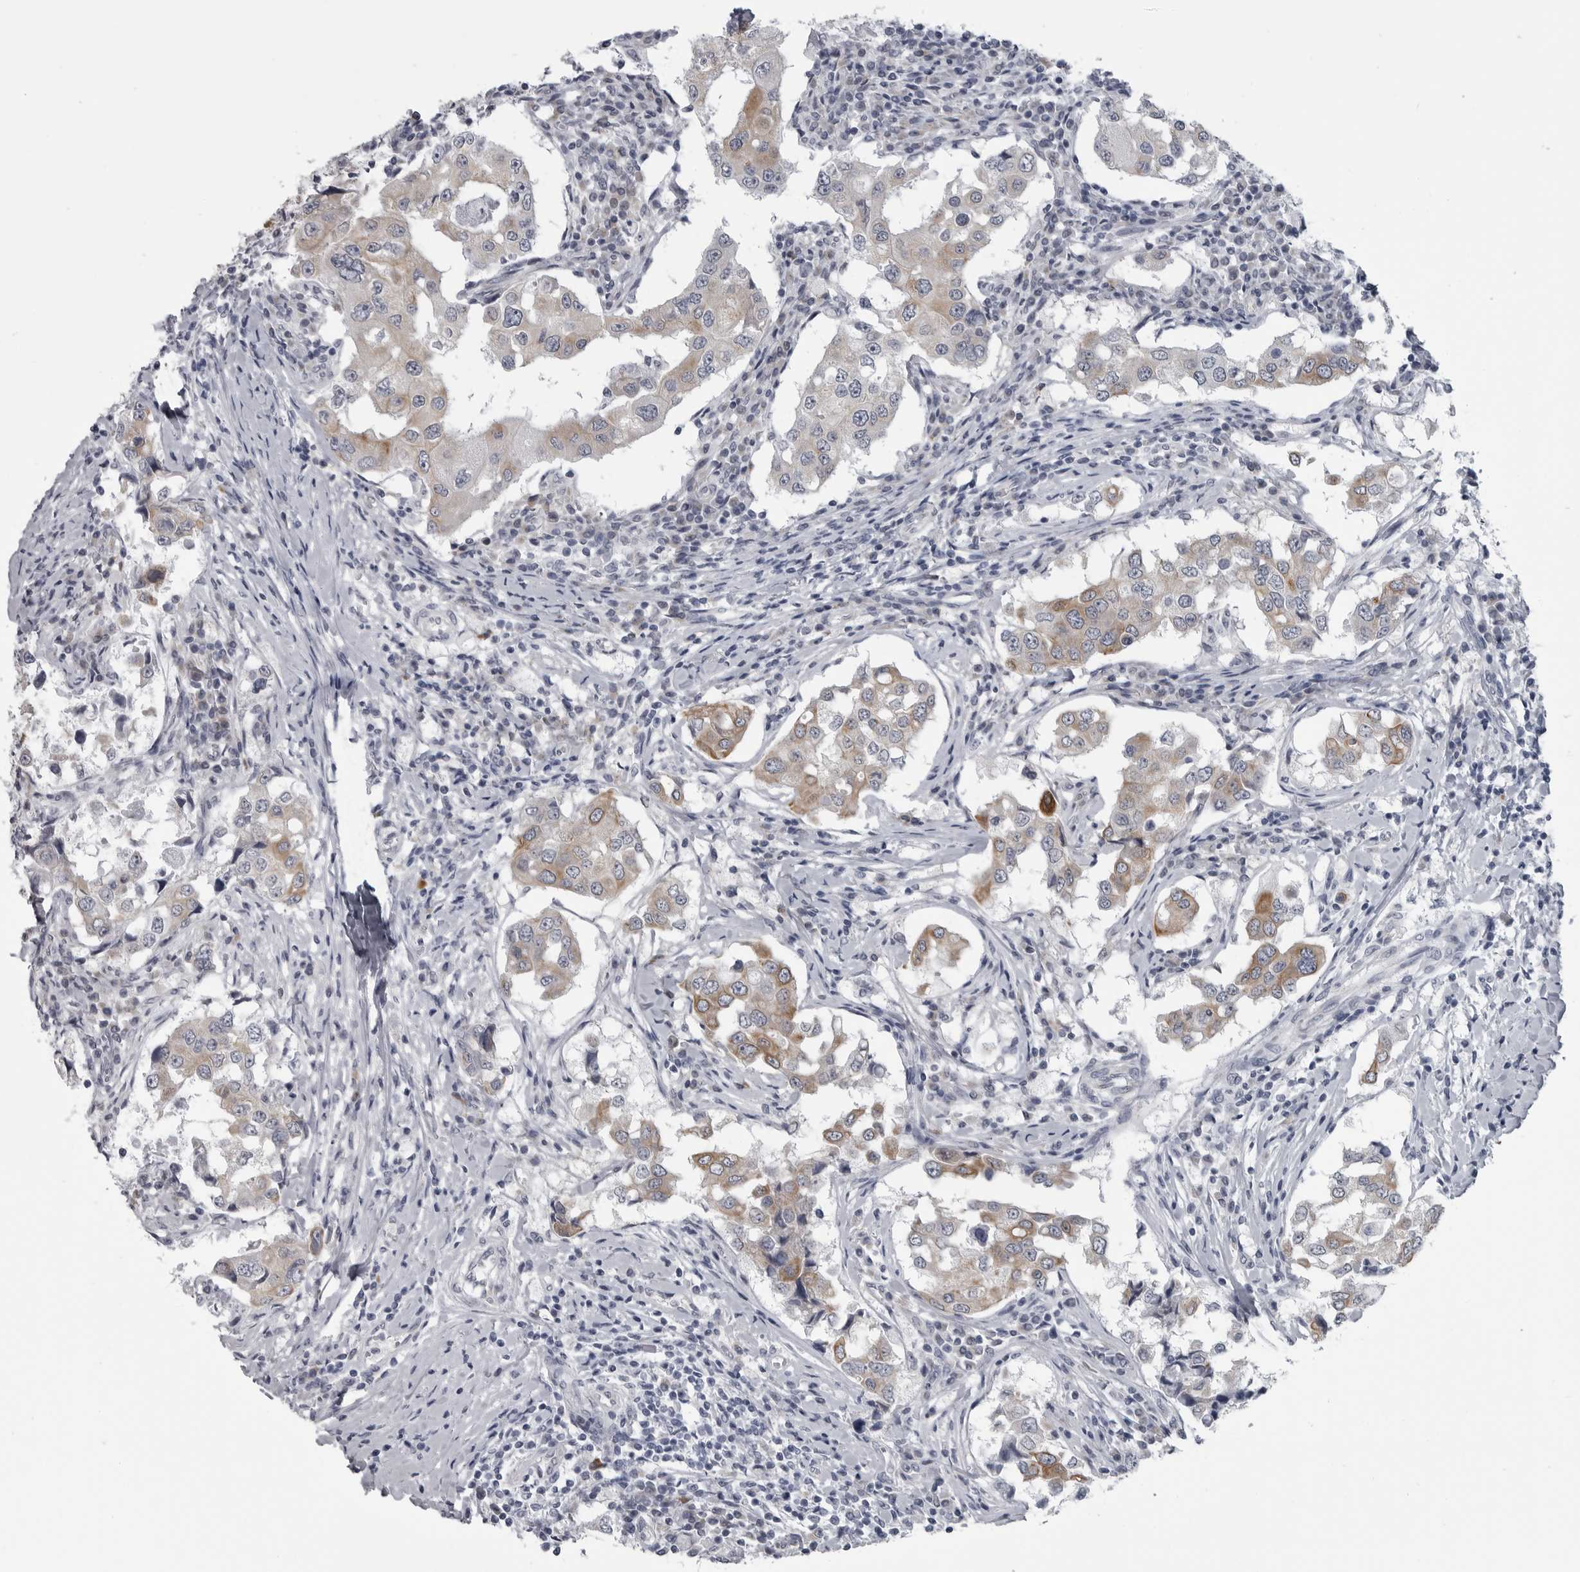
{"staining": {"intensity": "moderate", "quantity": "25%-75%", "location": "cytoplasmic/membranous"}, "tissue": "breast cancer", "cell_type": "Tumor cells", "image_type": "cancer", "snomed": [{"axis": "morphology", "description": "Duct carcinoma"}, {"axis": "topography", "description": "Breast"}], "caption": "Protein expression analysis of breast cancer exhibits moderate cytoplasmic/membranous staining in about 25%-75% of tumor cells.", "gene": "MYOC", "patient": {"sex": "female", "age": 27}}